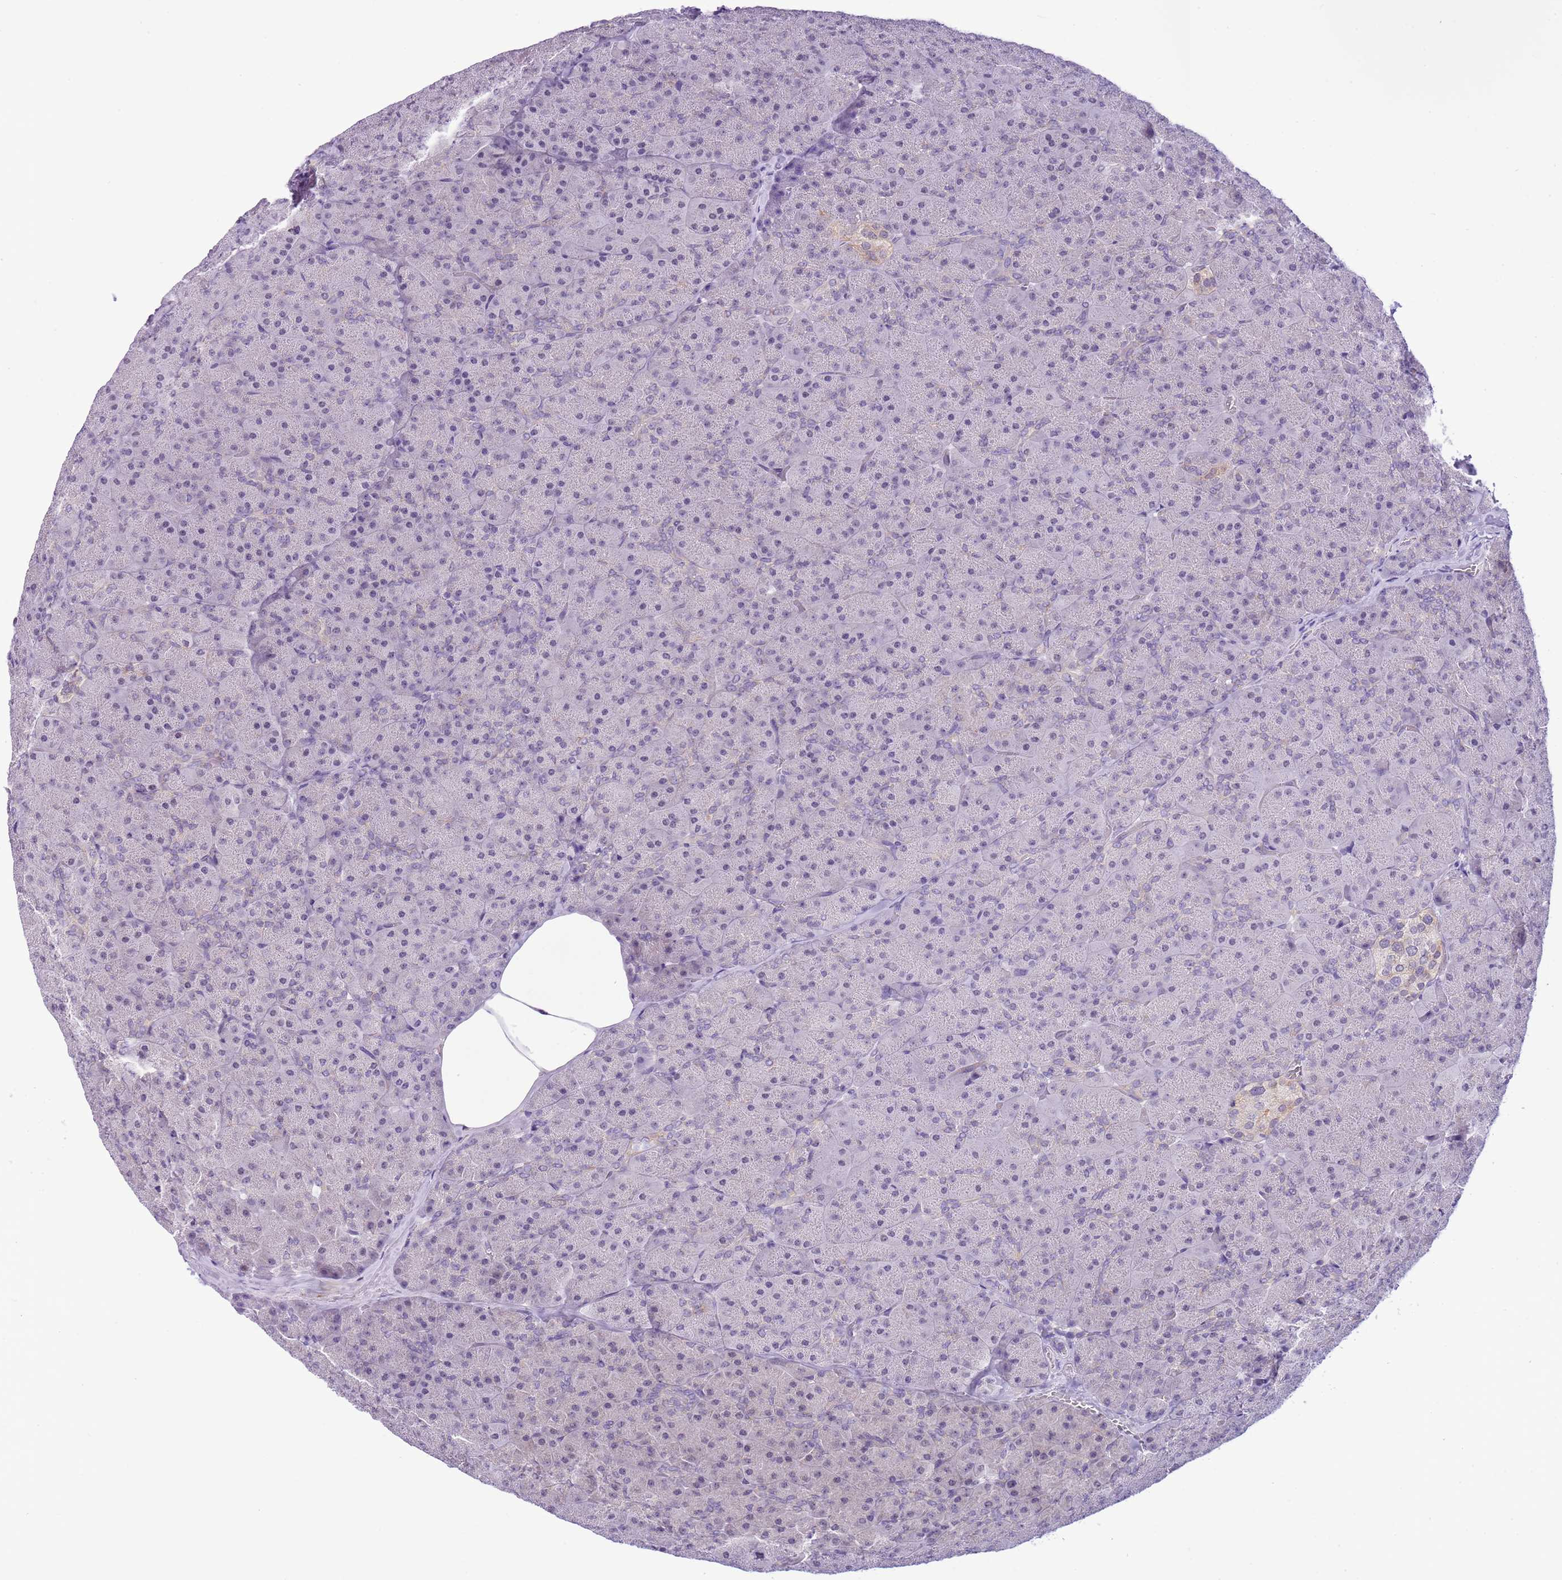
{"staining": {"intensity": "weak", "quantity": "25%-75%", "location": "cytoplasmic/membranous"}, "tissue": "pancreas", "cell_type": "Exocrine glandular cells", "image_type": "normal", "snomed": [{"axis": "morphology", "description": "Normal tissue, NOS"}, {"axis": "topography", "description": "Pancreas"}], "caption": "Immunohistochemistry micrograph of benign pancreas stained for a protein (brown), which displays low levels of weak cytoplasmic/membranous positivity in approximately 25%-75% of exocrine glandular cells.", "gene": "FAM120C", "patient": {"sex": "male", "age": 36}}